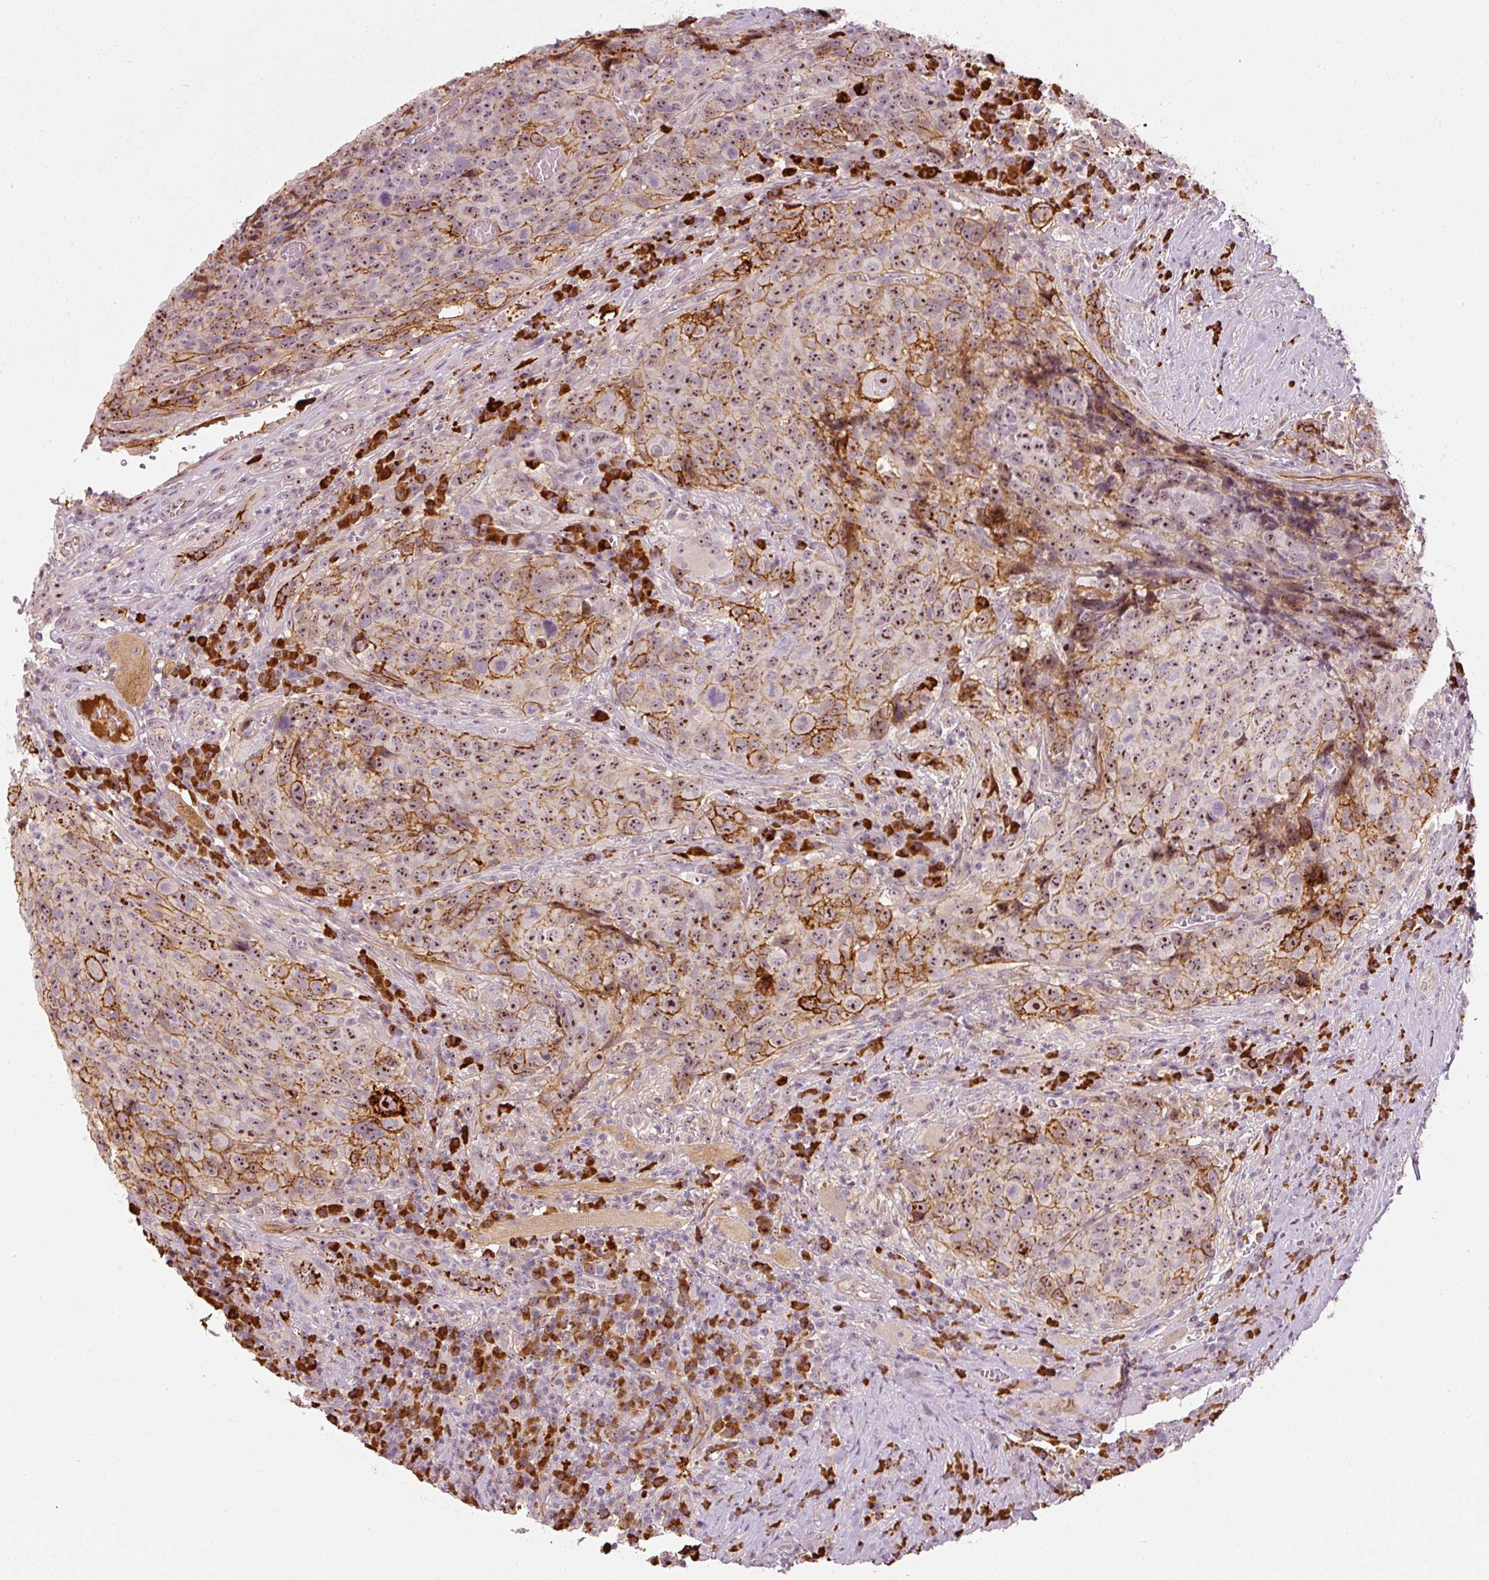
{"staining": {"intensity": "moderate", "quantity": ">75%", "location": "cytoplasmic/membranous,nuclear"}, "tissue": "head and neck cancer", "cell_type": "Tumor cells", "image_type": "cancer", "snomed": [{"axis": "morphology", "description": "Squamous cell carcinoma, NOS"}, {"axis": "topography", "description": "Head-Neck"}], "caption": "Protein expression analysis of human head and neck cancer reveals moderate cytoplasmic/membranous and nuclear staining in approximately >75% of tumor cells.", "gene": "VCAM1", "patient": {"sex": "male", "age": 66}}